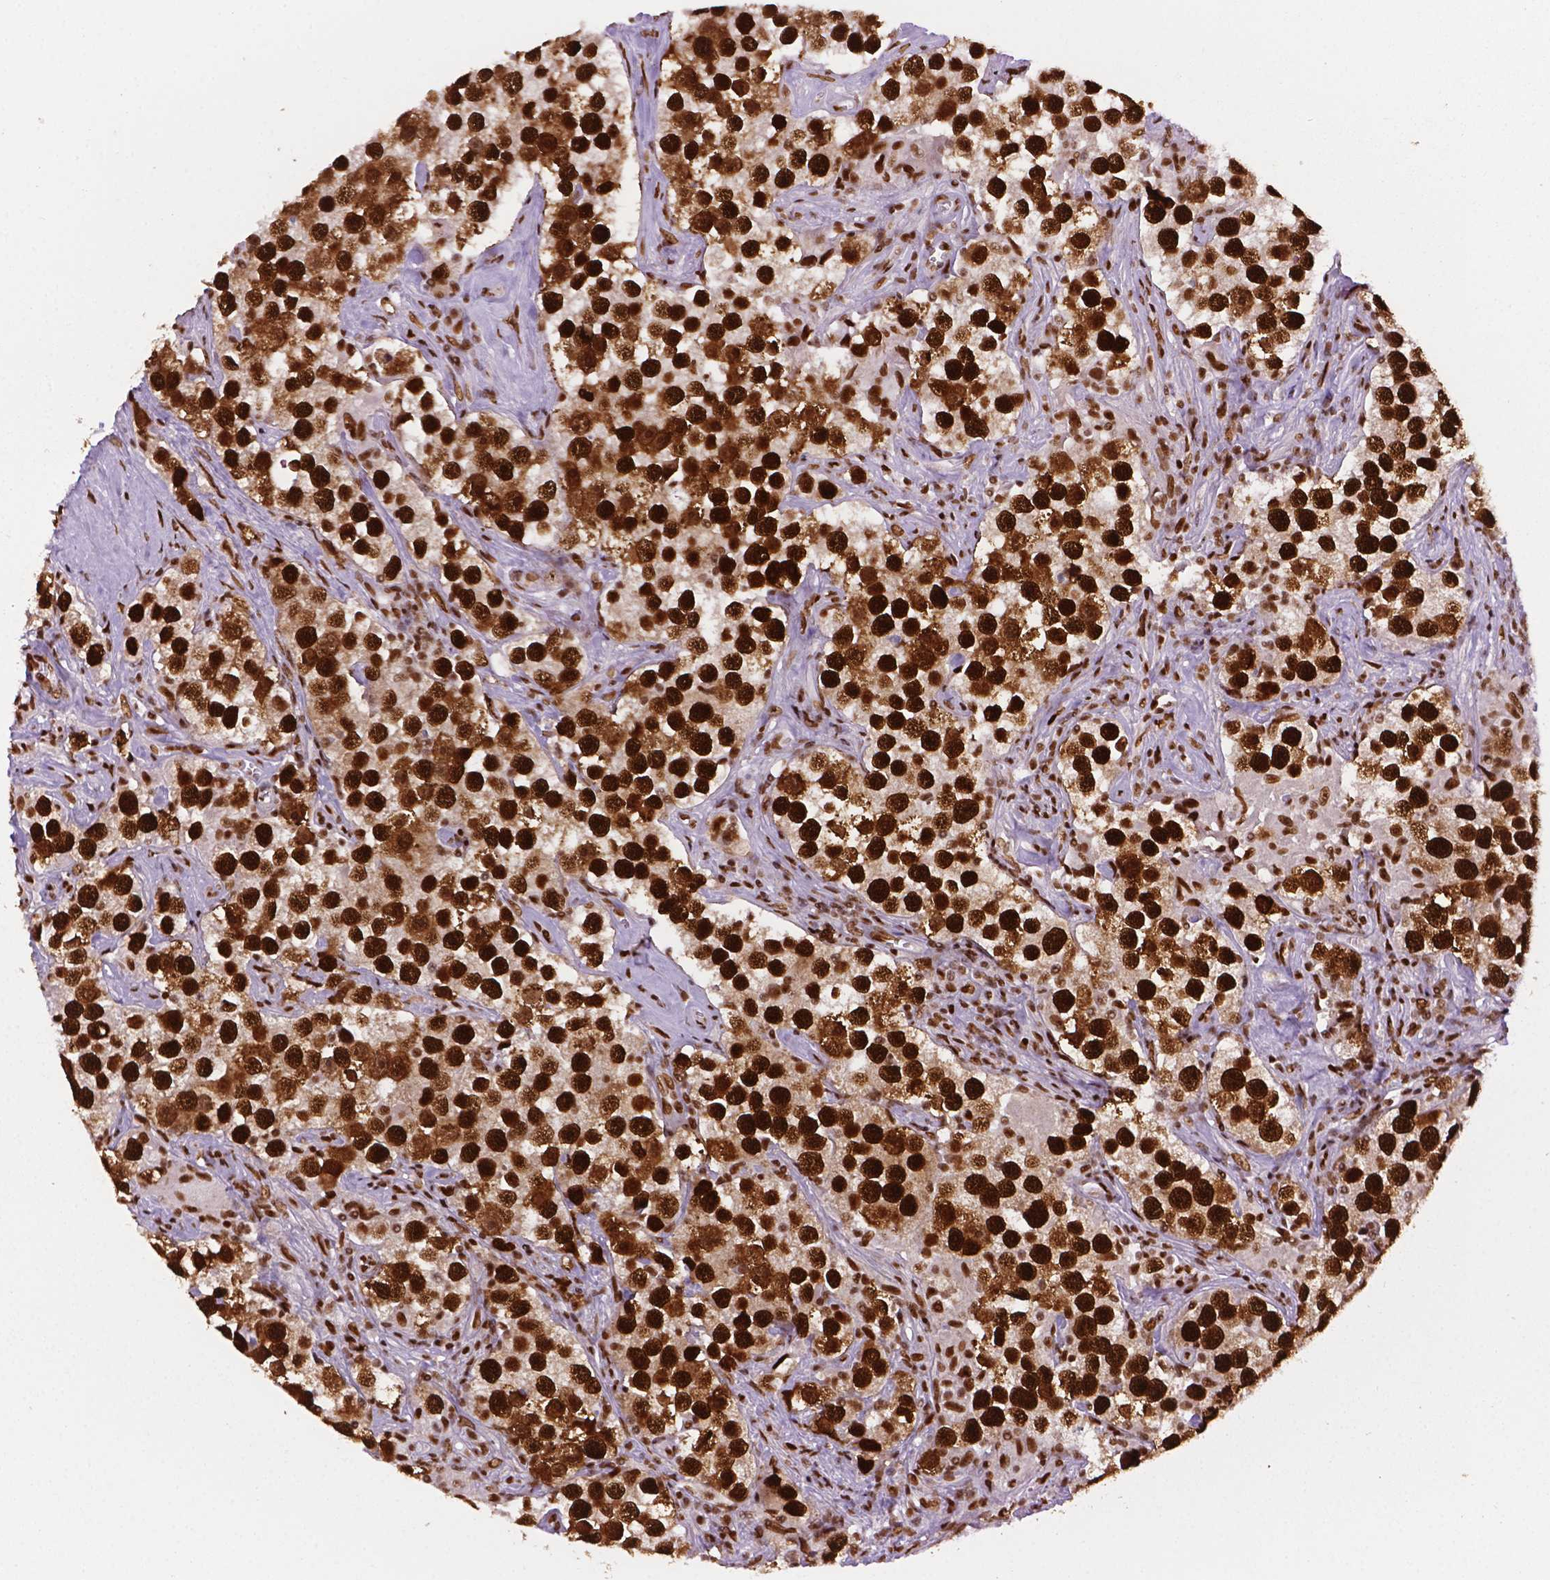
{"staining": {"intensity": "strong", "quantity": ">75%", "location": "nuclear"}, "tissue": "testis cancer", "cell_type": "Tumor cells", "image_type": "cancer", "snomed": [{"axis": "morphology", "description": "Seminoma, NOS"}, {"axis": "topography", "description": "Testis"}], "caption": "Brown immunohistochemical staining in human testis cancer (seminoma) reveals strong nuclear staining in approximately >75% of tumor cells.", "gene": "MLH1", "patient": {"sex": "male", "age": 49}}